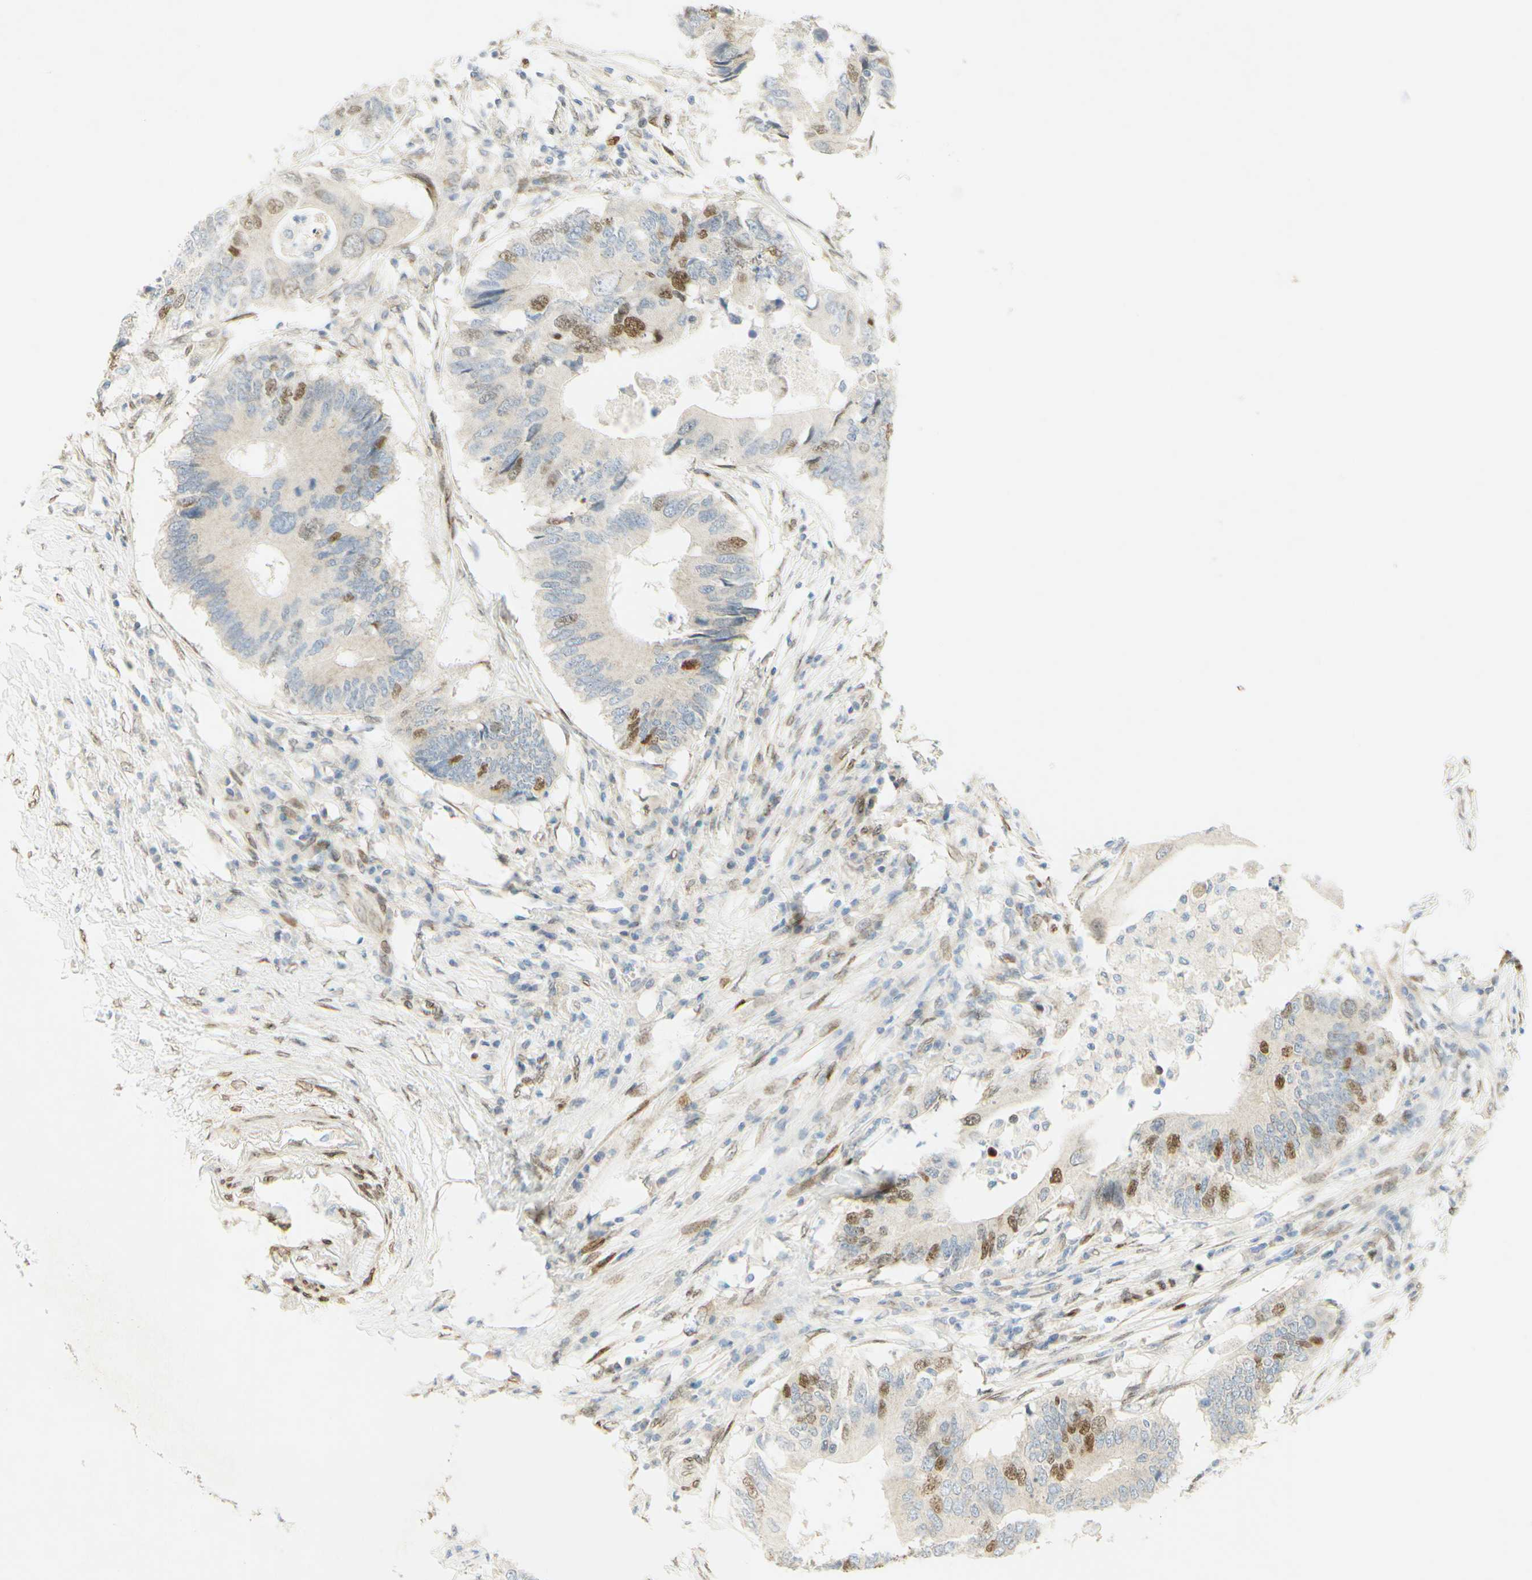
{"staining": {"intensity": "moderate", "quantity": "25%-75%", "location": "nuclear"}, "tissue": "colorectal cancer", "cell_type": "Tumor cells", "image_type": "cancer", "snomed": [{"axis": "morphology", "description": "Adenocarcinoma, NOS"}, {"axis": "topography", "description": "Colon"}], "caption": "The histopathology image displays immunohistochemical staining of colorectal cancer (adenocarcinoma). There is moderate nuclear staining is identified in approximately 25%-75% of tumor cells.", "gene": "E2F1", "patient": {"sex": "male", "age": 71}}